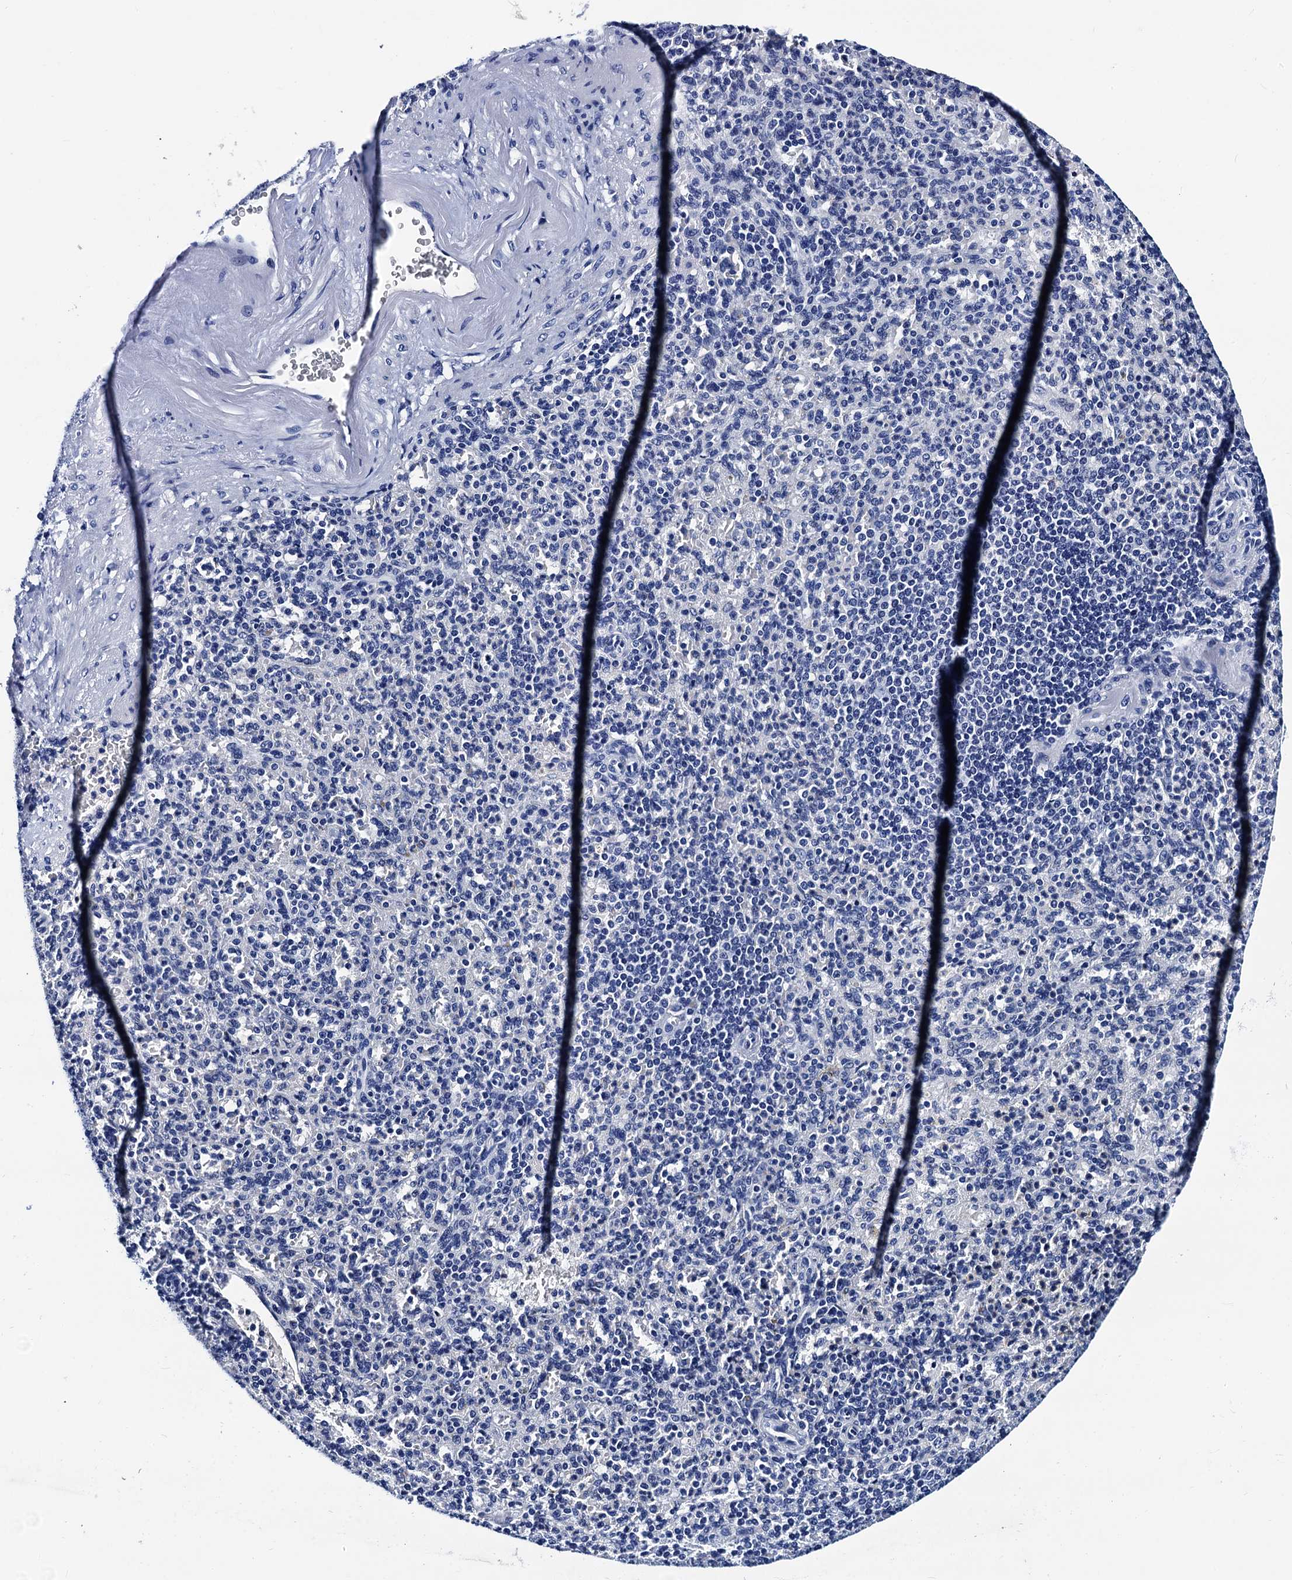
{"staining": {"intensity": "negative", "quantity": "none", "location": "none"}, "tissue": "spleen", "cell_type": "Cells in red pulp", "image_type": "normal", "snomed": [{"axis": "morphology", "description": "Normal tissue, NOS"}, {"axis": "topography", "description": "Spleen"}], "caption": "Cells in red pulp are negative for protein expression in unremarkable human spleen. (Brightfield microscopy of DAB immunohistochemistry (IHC) at high magnification).", "gene": "LRRC30", "patient": {"sex": "female", "age": 74}}